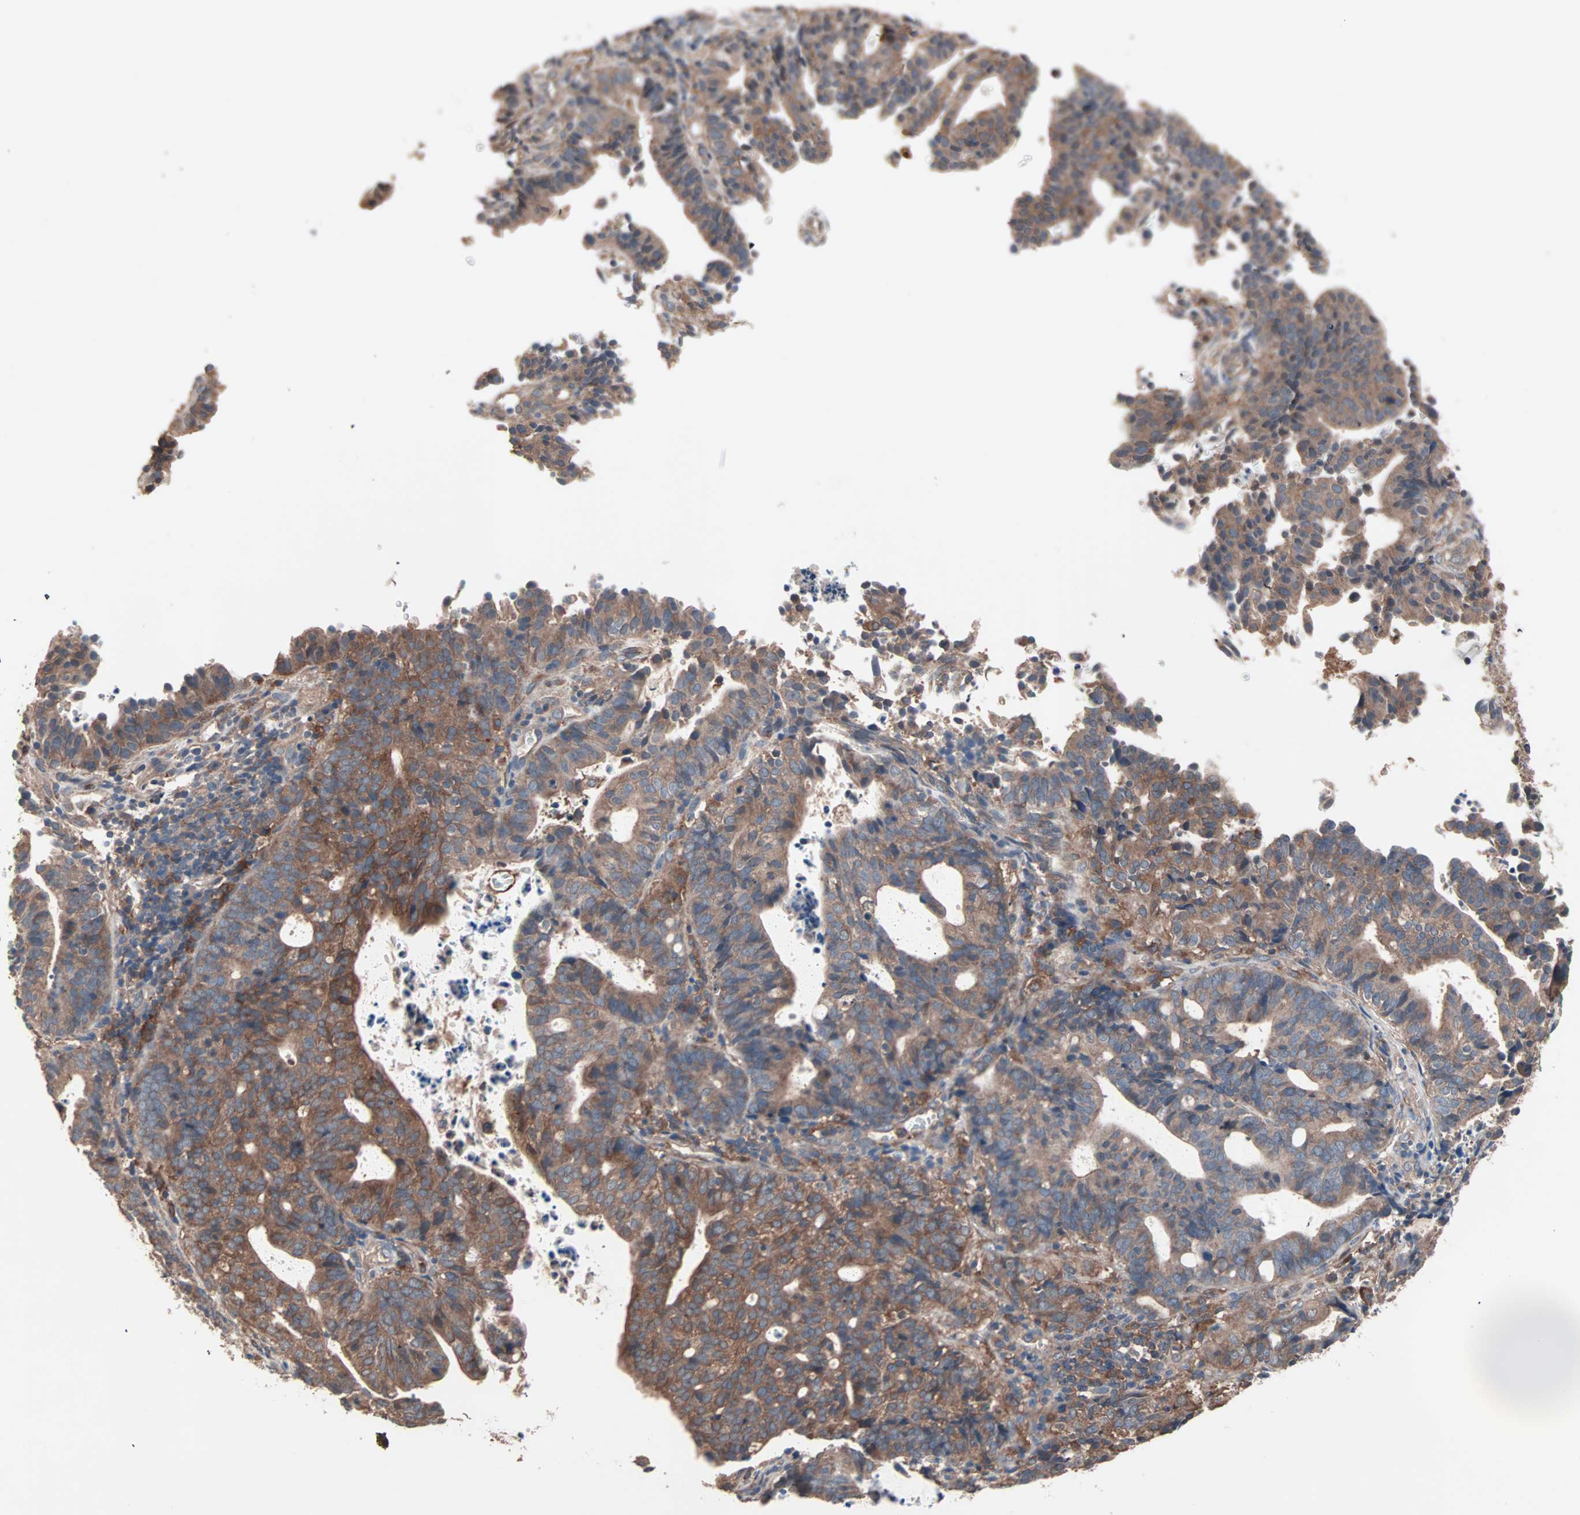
{"staining": {"intensity": "weak", "quantity": ">75%", "location": "cytoplasmic/membranous"}, "tissue": "endometrial cancer", "cell_type": "Tumor cells", "image_type": "cancer", "snomed": [{"axis": "morphology", "description": "Adenocarcinoma, NOS"}, {"axis": "topography", "description": "Uterus"}], "caption": "The photomicrograph exhibits staining of endometrial adenocarcinoma, revealing weak cytoplasmic/membranous protein expression (brown color) within tumor cells. Nuclei are stained in blue.", "gene": "ATG7", "patient": {"sex": "female", "age": 83}}